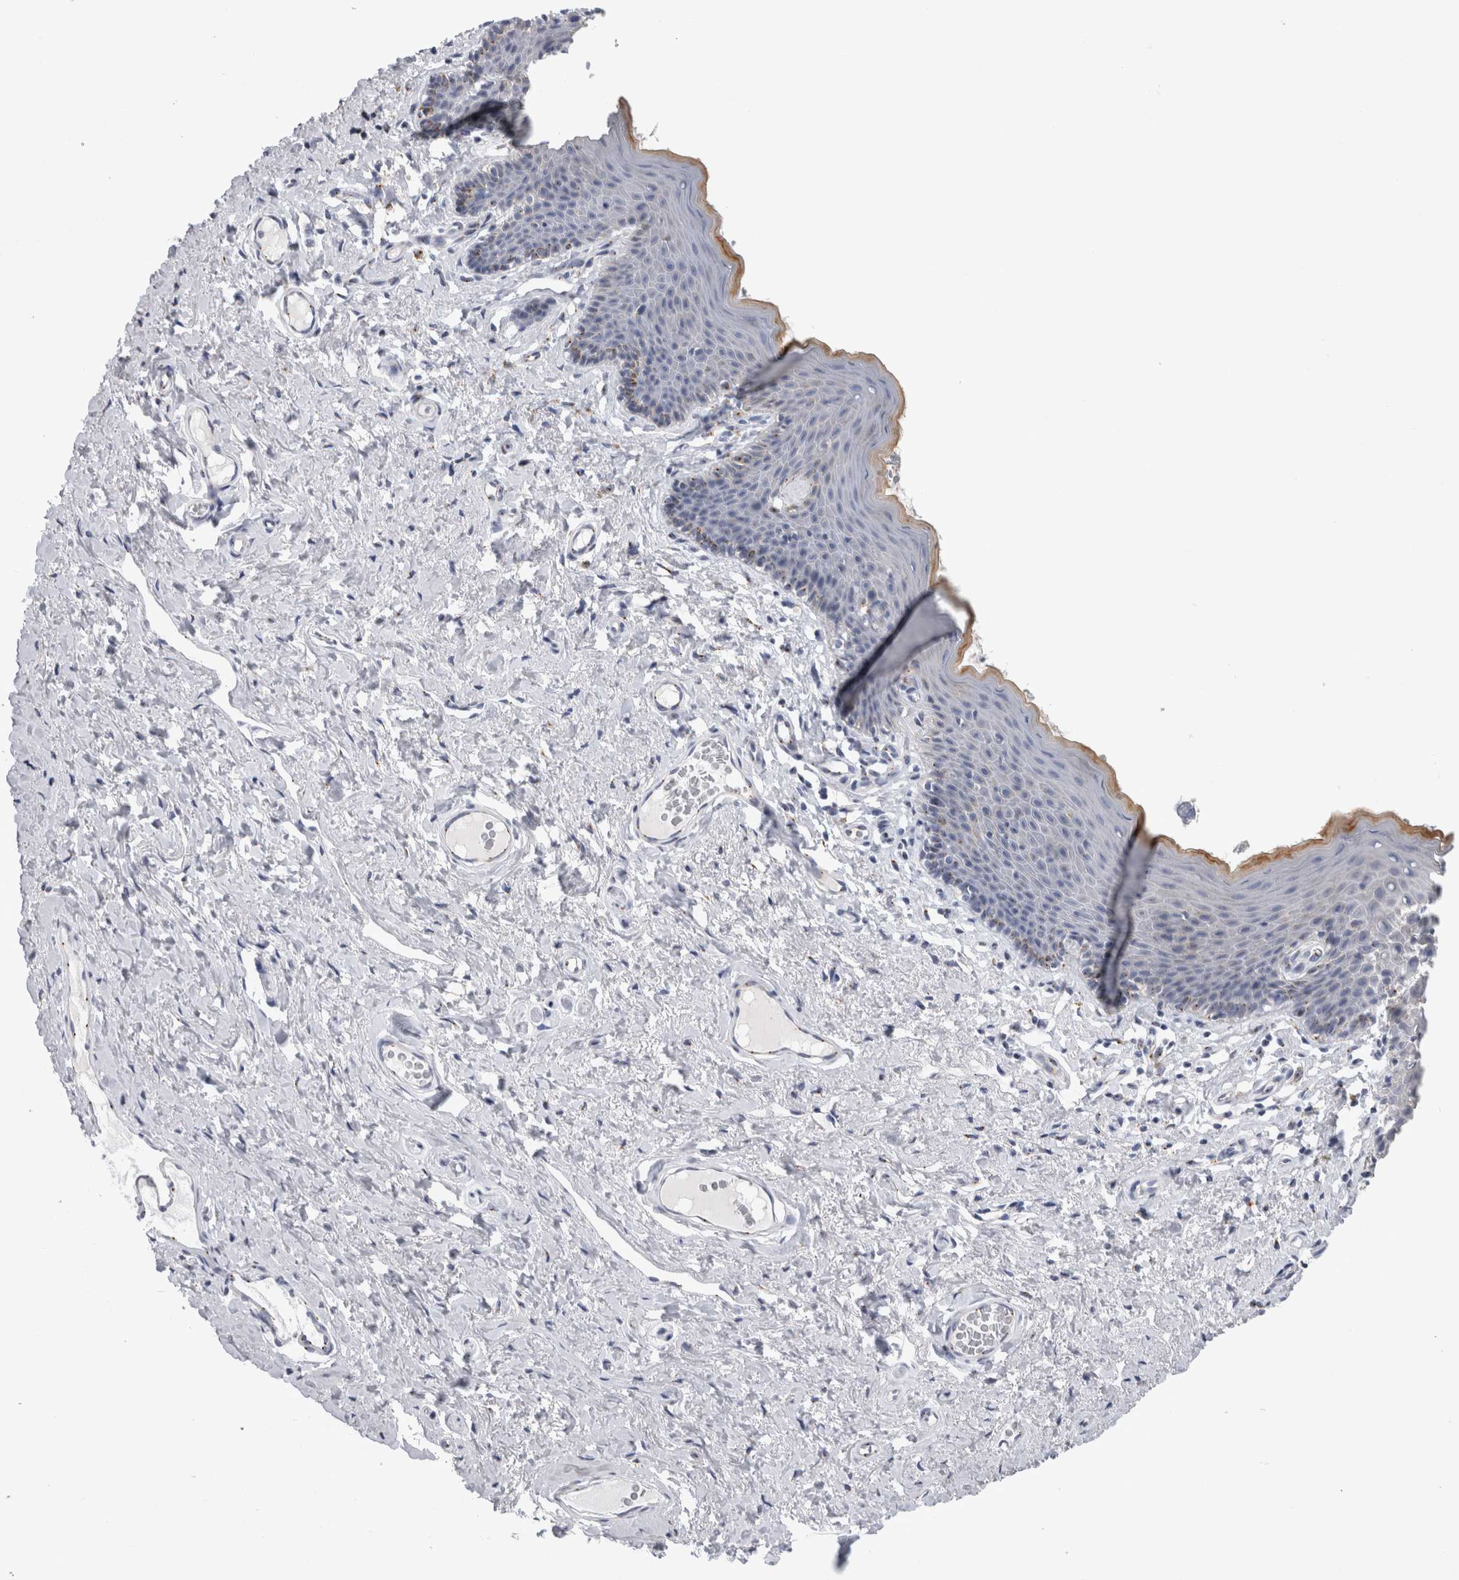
{"staining": {"intensity": "moderate", "quantity": "<25%", "location": "cytoplasmic/membranous"}, "tissue": "skin", "cell_type": "Epidermal cells", "image_type": "normal", "snomed": [{"axis": "morphology", "description": "Normal tissue, NOS"}, {"axis": "topography", "description": "Vulva"}], "caption": "IHC photomicrograph of unremarkable skin stained for a protein (brown), which demonstrates low levels of moderate cytoplasmic/membranous positivity in approximately <25% of epidermal cells.", "gene": "AKAP9", "patient": {"sex": "female", "age": 66}}